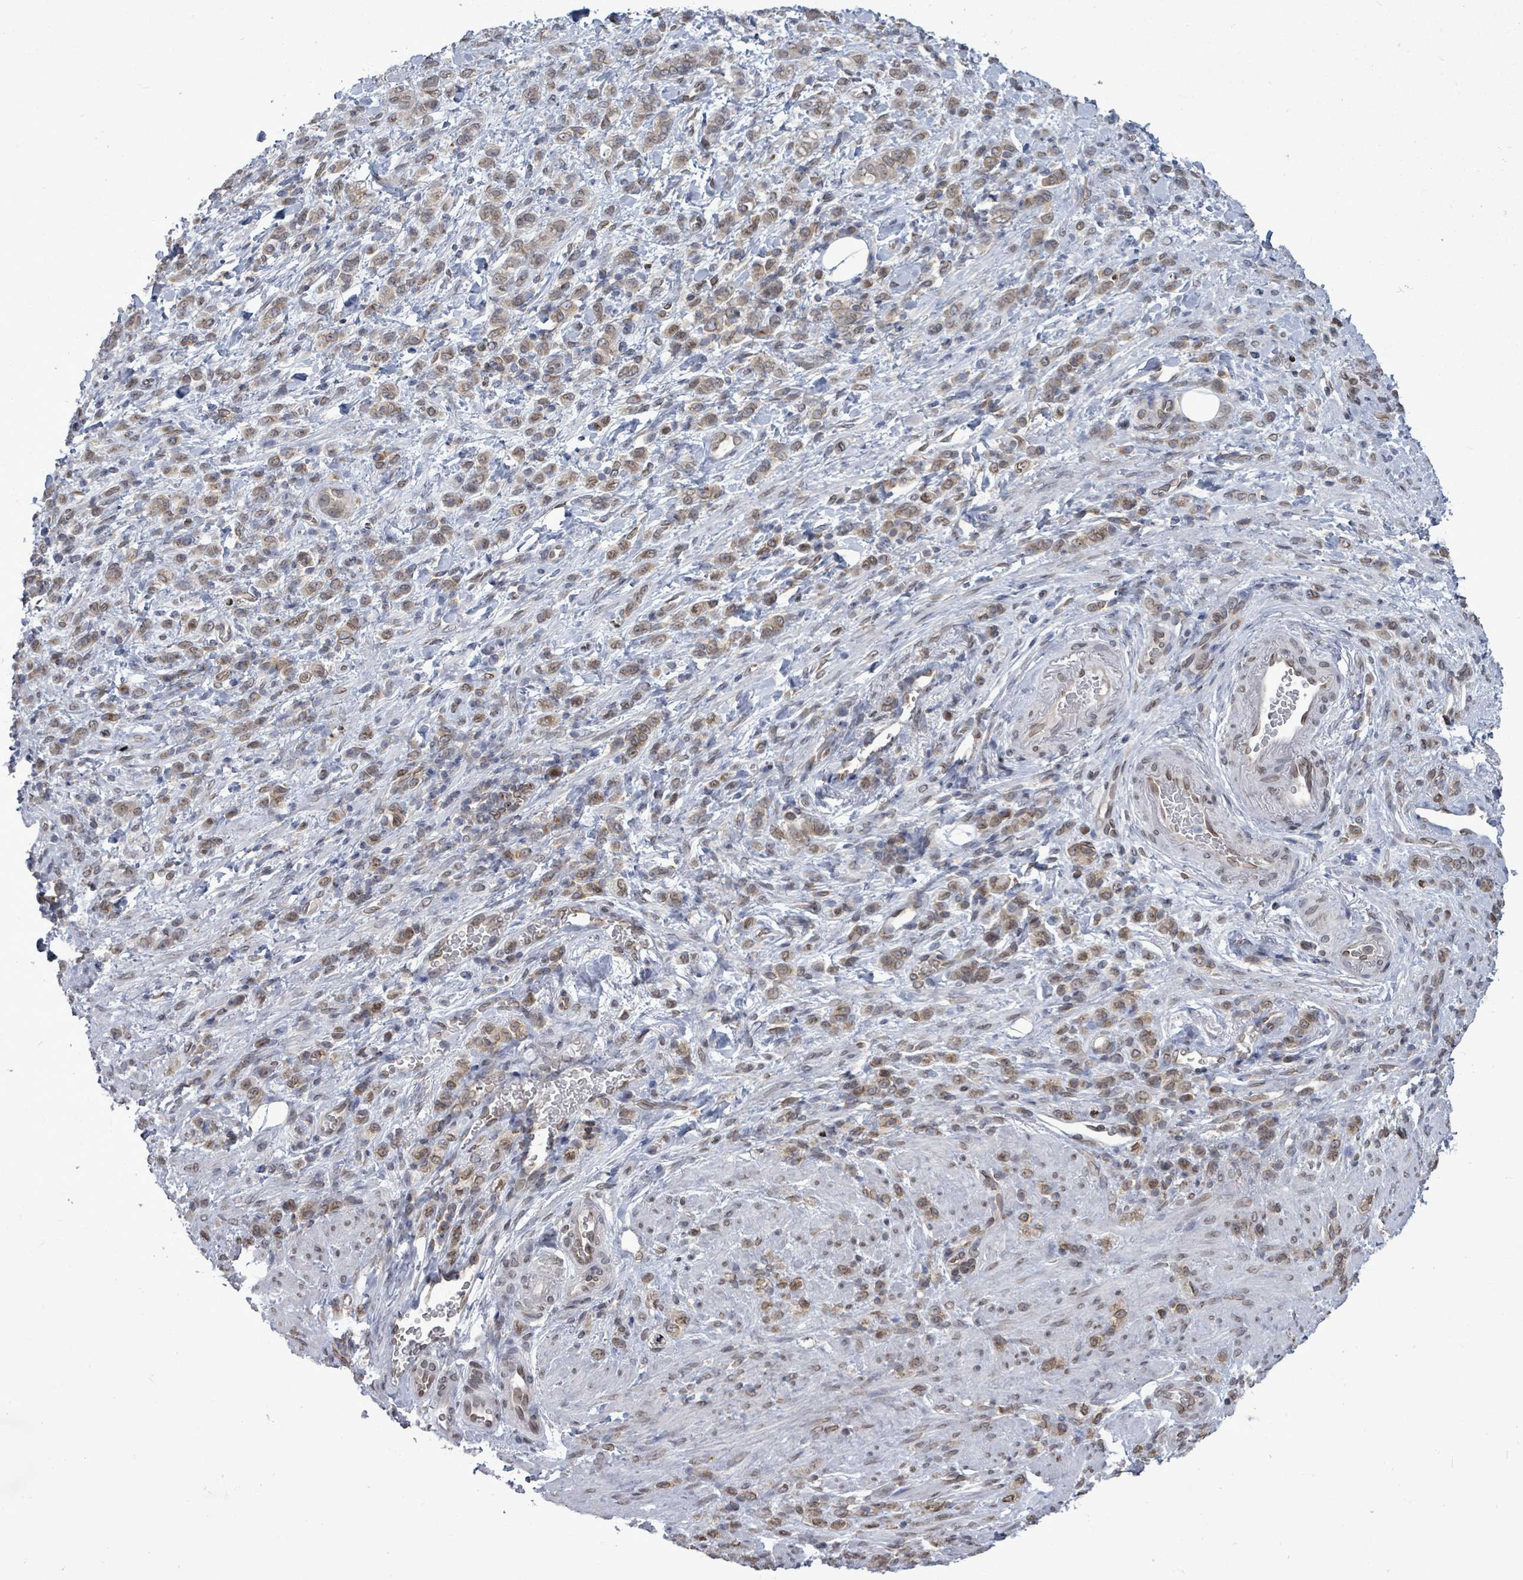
{"staining": {"intensity": "weak", "quantity": ">75%", "location": "cytoplasmic/membranous,nuclear"}, "tissue": "stomach cancer", "cell_type": "Tumor cells", "image_type": "cancer", "snomed": [{"axis": "morphology", "description": "Adenocarcinoma, NOS"}, {"axis": "topography", "description": "Stomach"}], "caption": "Stomach cancer stained with DAB (3,3'-diaminobenzidine) immunohistochemistry demonstrates low levels of weak cytoplasmic/membranous and nuclear positivity in about >75% of tumor cells.", "gene": "ARFGAP1", "patient": {"sex": "male", "age": 77}}